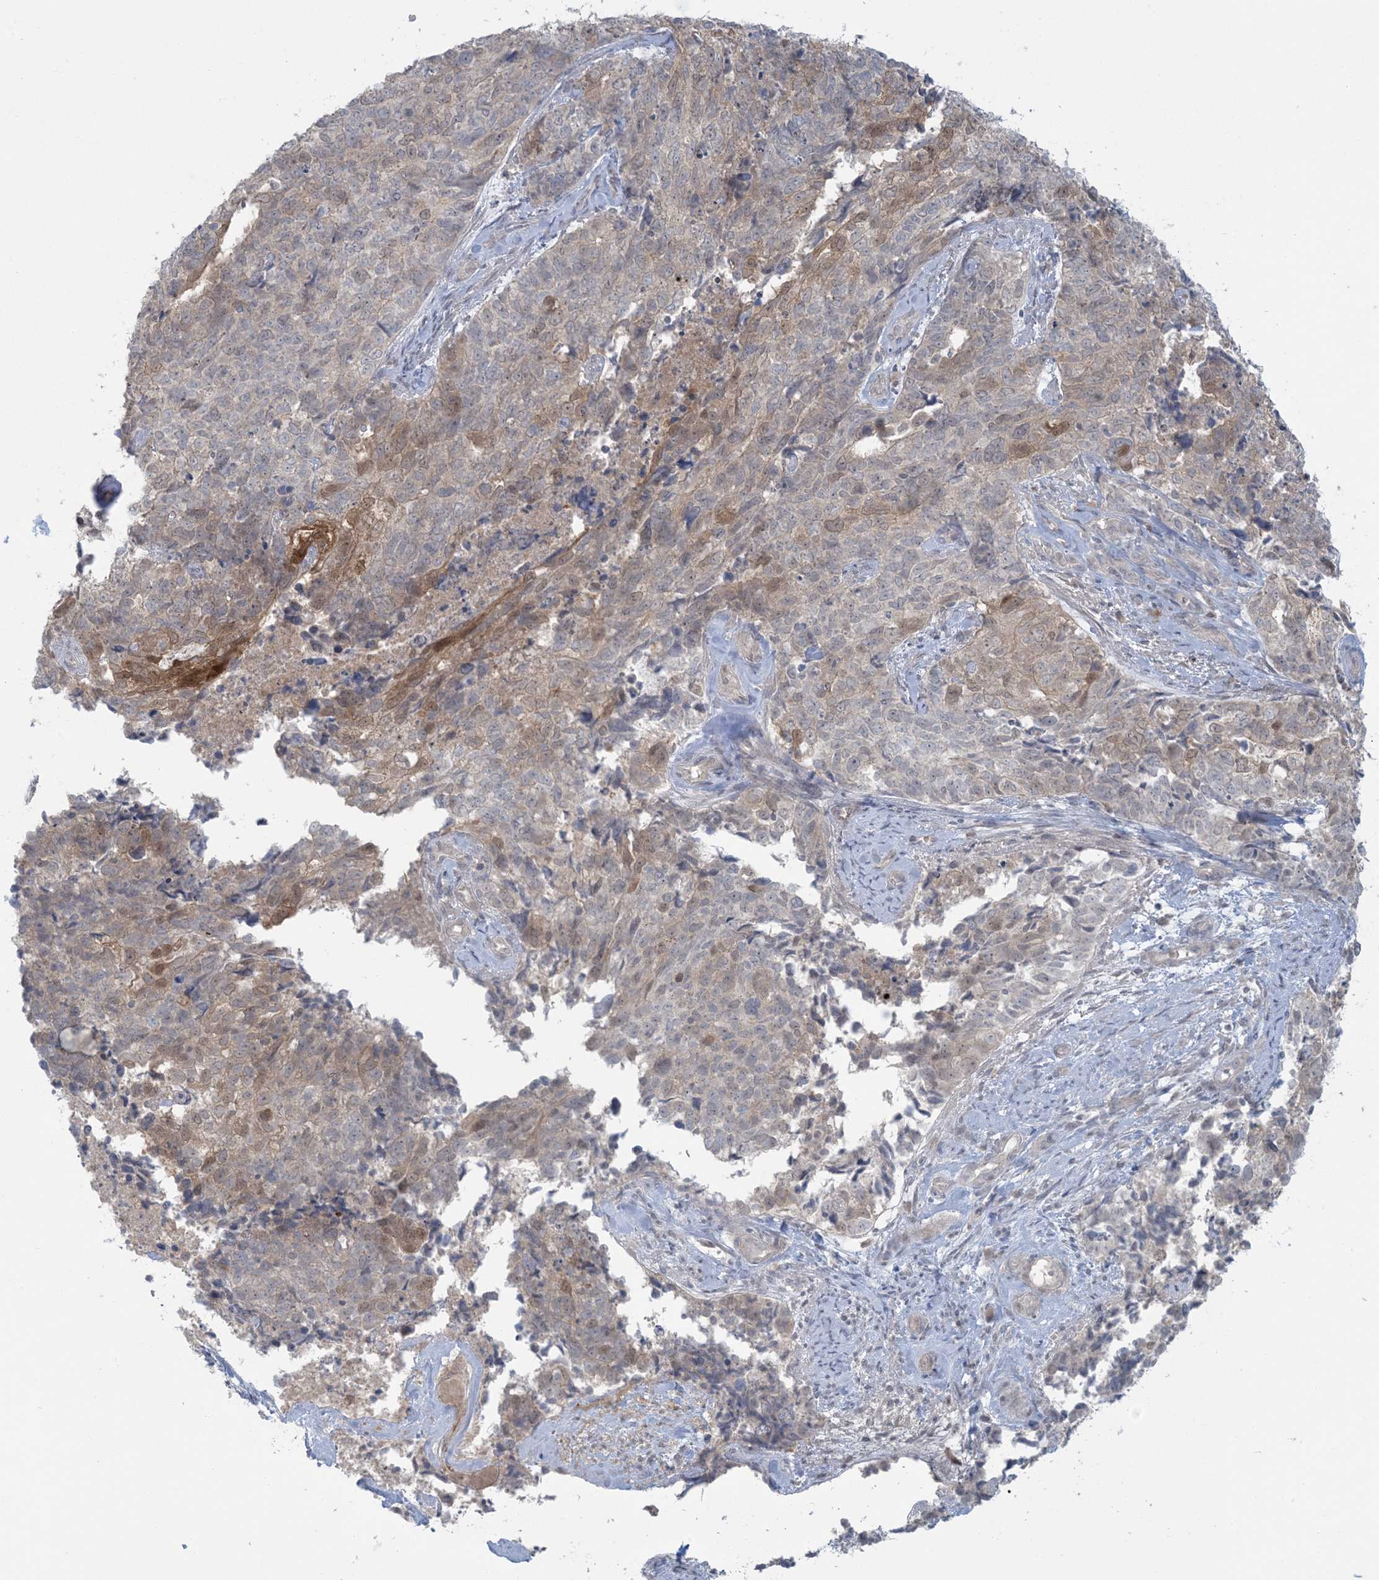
{"staining": {"intensity": "weak", "quantity": "<25%", "location": "cytoplasmic/membranous,nuclear"}, "tissue": "cervical cancer", "cell_type": "Tumor cells", "image_type": "cancer", "snomed": [{"axis": "morphology", "description": "Squamous cell carcinoma, NOS"}, {"axis": "topography", "description": "Cervix"}], "caption": "This micrograph is of cervical squamous cell carcinoma stained with IHC to label a protein in brown with the nuclei are counter-stained blue. There is no expression in tumor cells.", "gene": "NRBP2", "patient": {"sex": "female", "age": 63}}